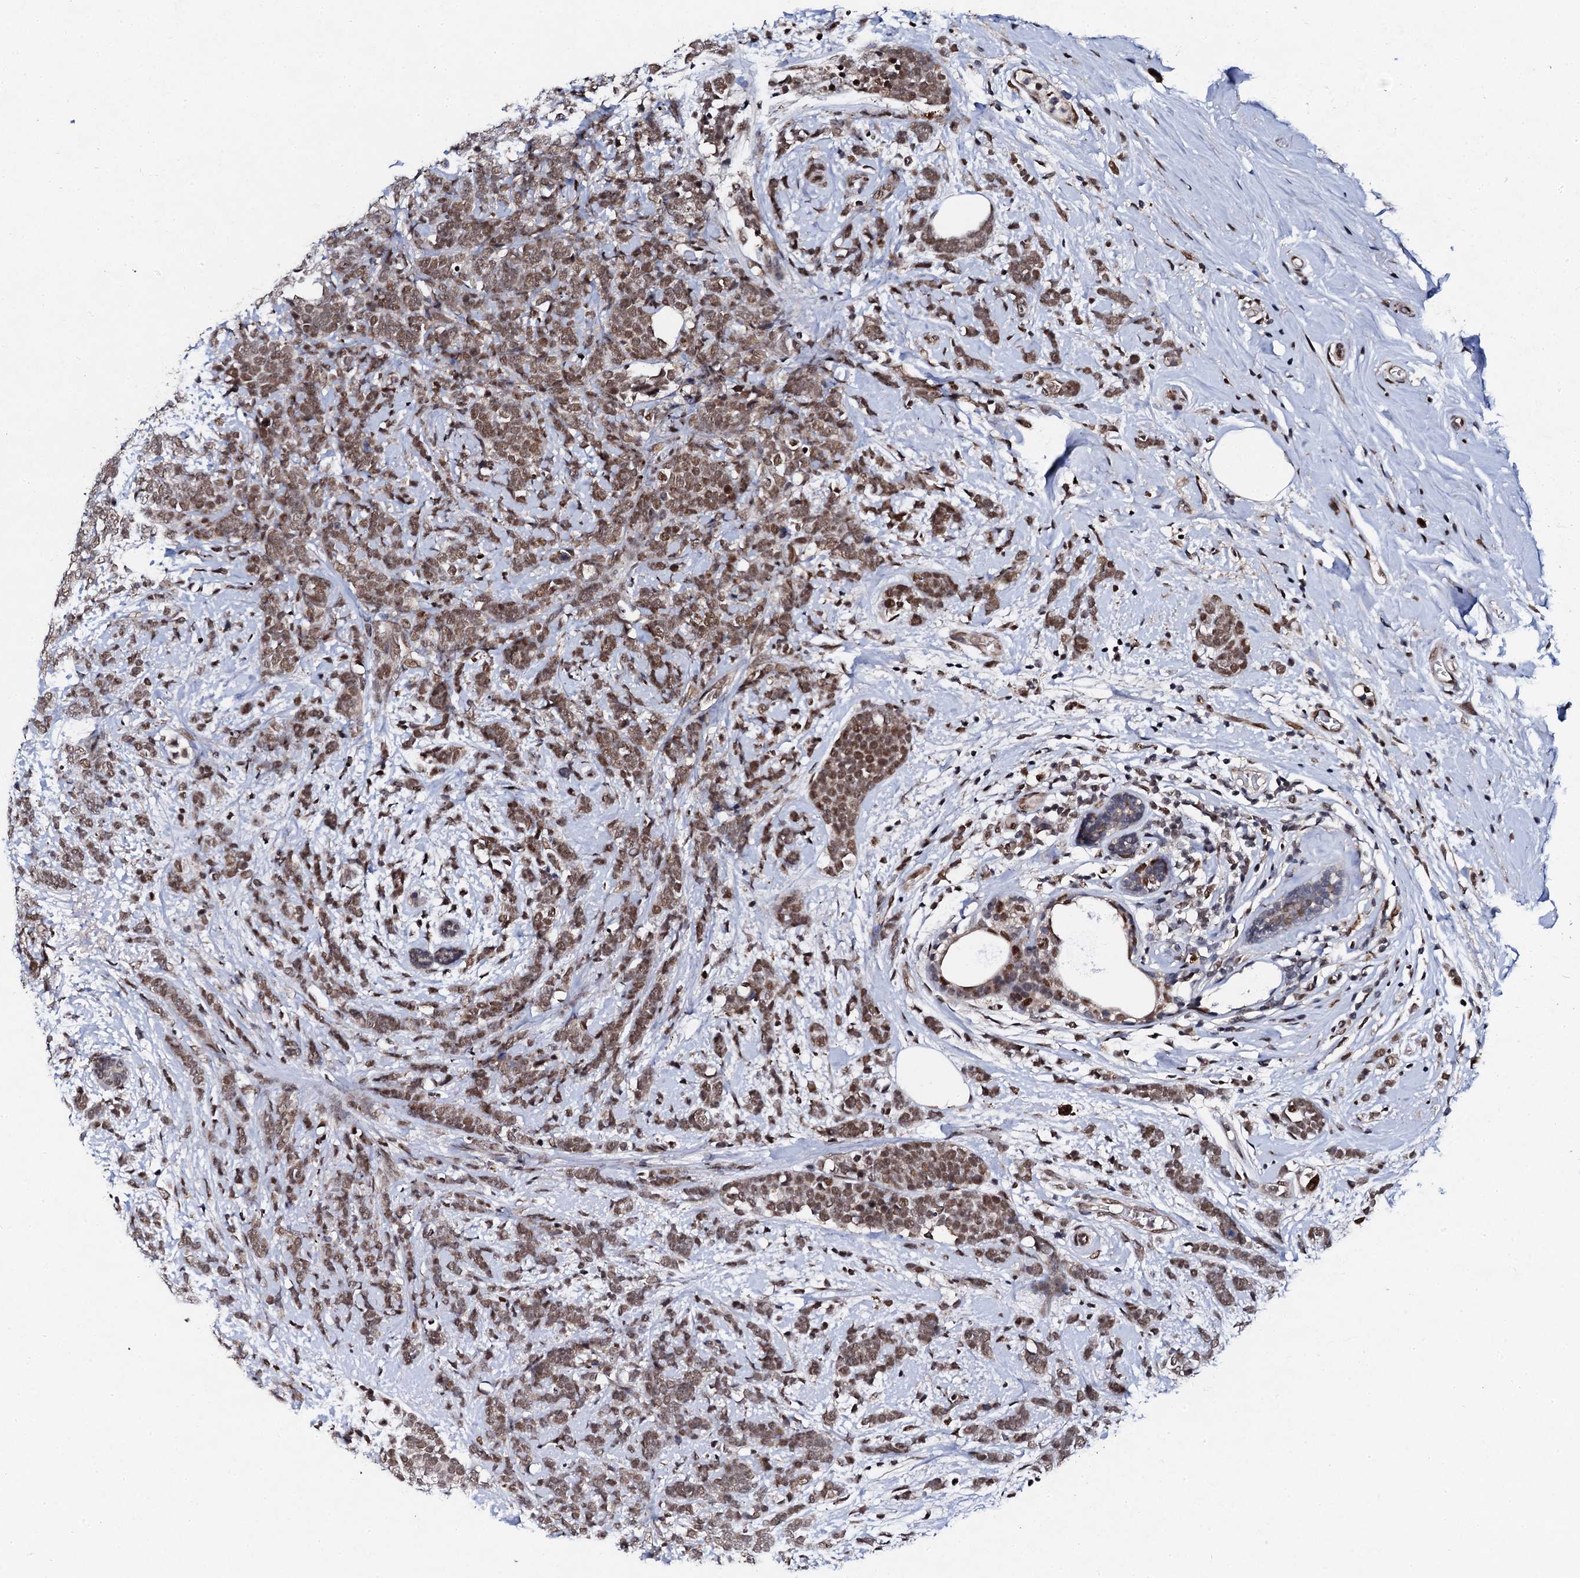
{"staining": {"intensity": "strong", "quantity": ">75%", "location": "nuclear"}, "tissue": "breast cancer", "cell_type": "Tumor cells", "image_type": "cancer", "snomed": [{"axis": "morphology", "description": "Lobular carcinoma"}, {"axis": "topography", "description": "Breast"}], "caption": "Breast cancer stained with IHC shows strong nuclear expression in about >75% of tumor cells.", "gene": "CSTF3", "patient": {"sex": "female", "age": 58}}